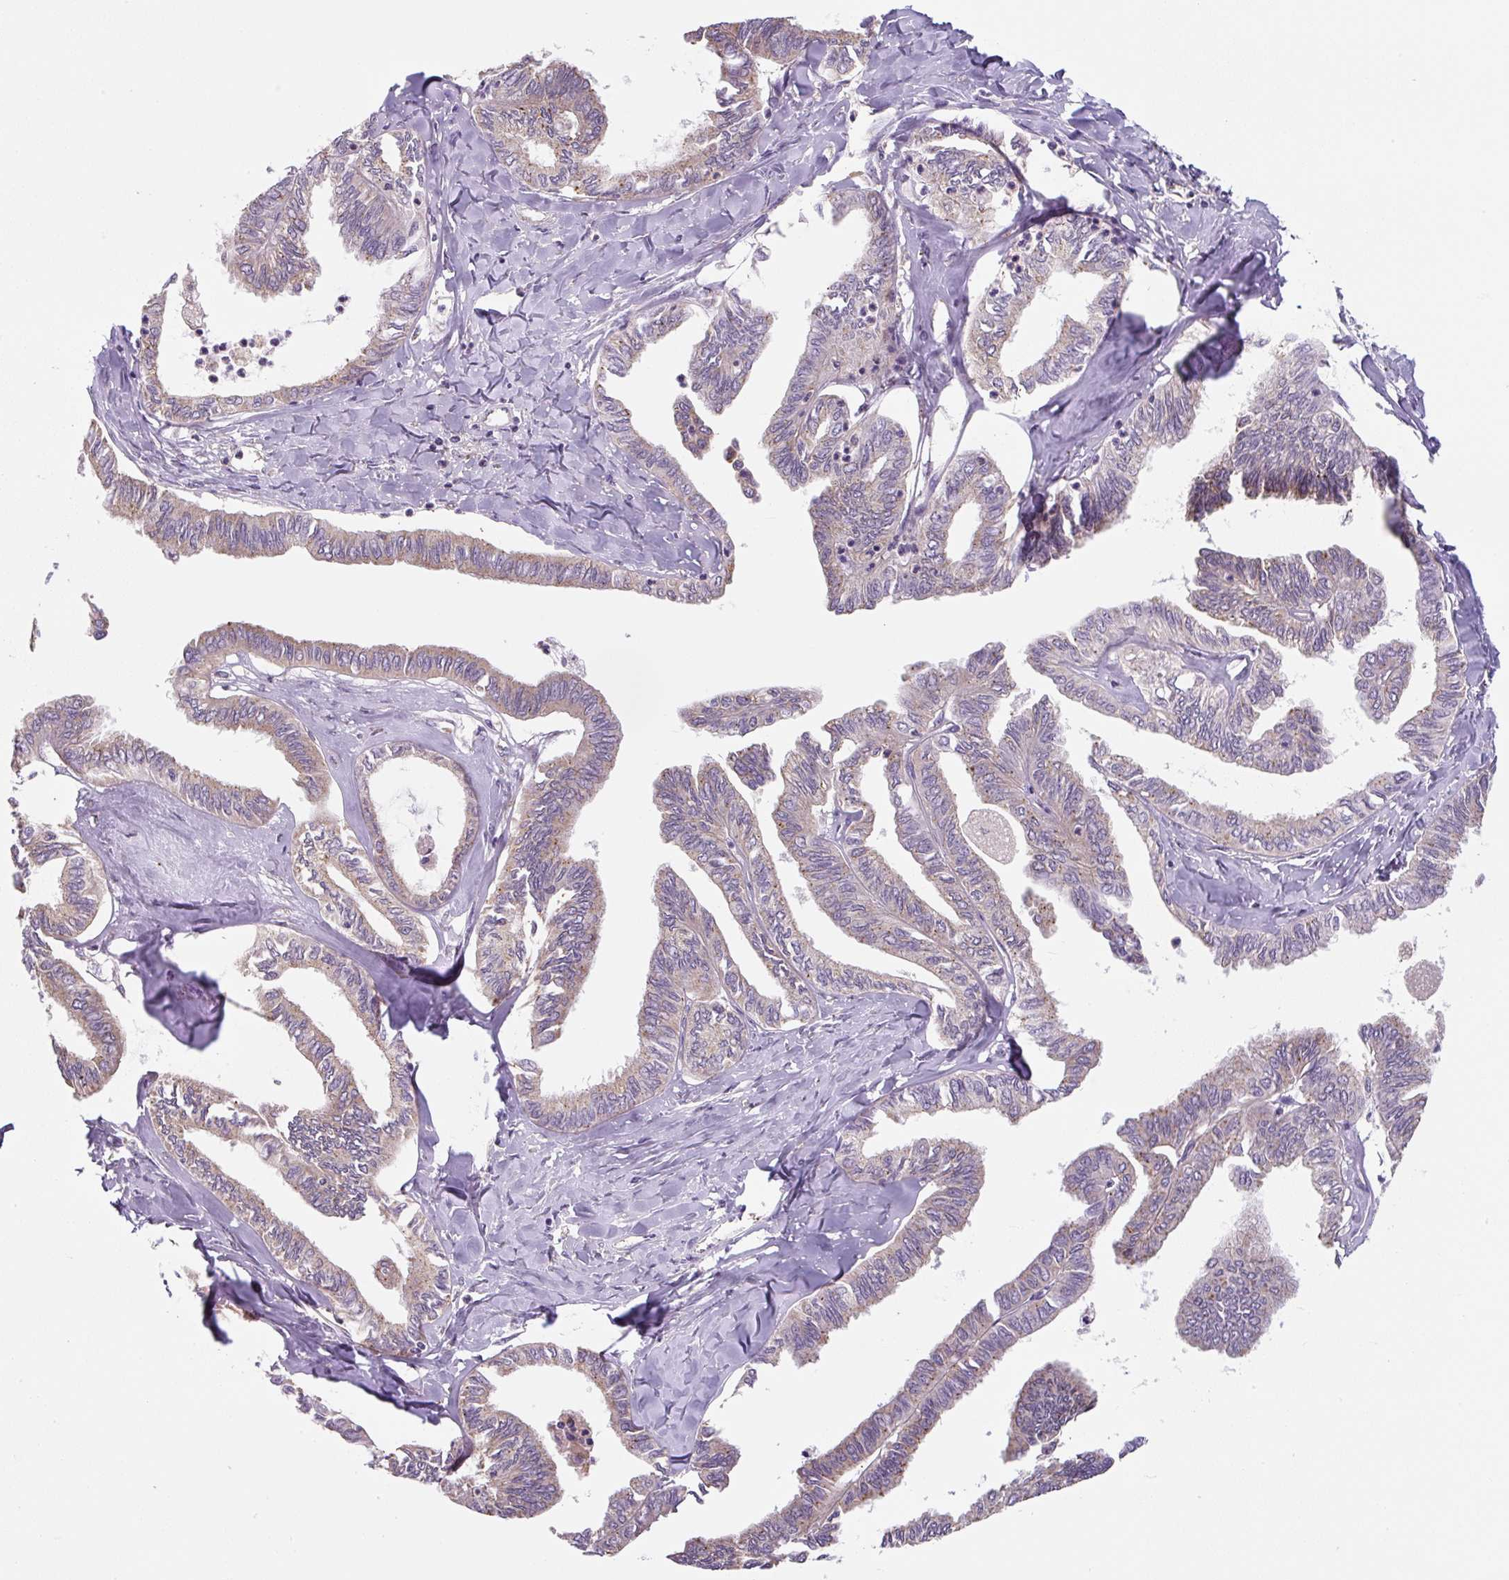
{"staining": {"intensity": "weak", "quantity": "25%-75%", "location": "cytoplasmic/membranous"}, "tissue": "ovarian cancer", "cell_type": "Tumor cells", "image_type": "cancer", "snomed": [{"axis": "morphology", "description": "Carcinoma, endometroid"}, {"axis": "topography", "description": "Ovary"}], "caption": "High-magnification brightfield microscopy of endometroid carcinoma (ovarian) stained with DAB (3,3'-diaminobenzidine) (brown) and counterstained with hematoxylin (blue). tumor cells exhibit weak cytoplasmic/membranous staining is appreciated in about25%-75% of cells.", "gene": "FZD5", "patient": {"sex": "female", "age": 70}}